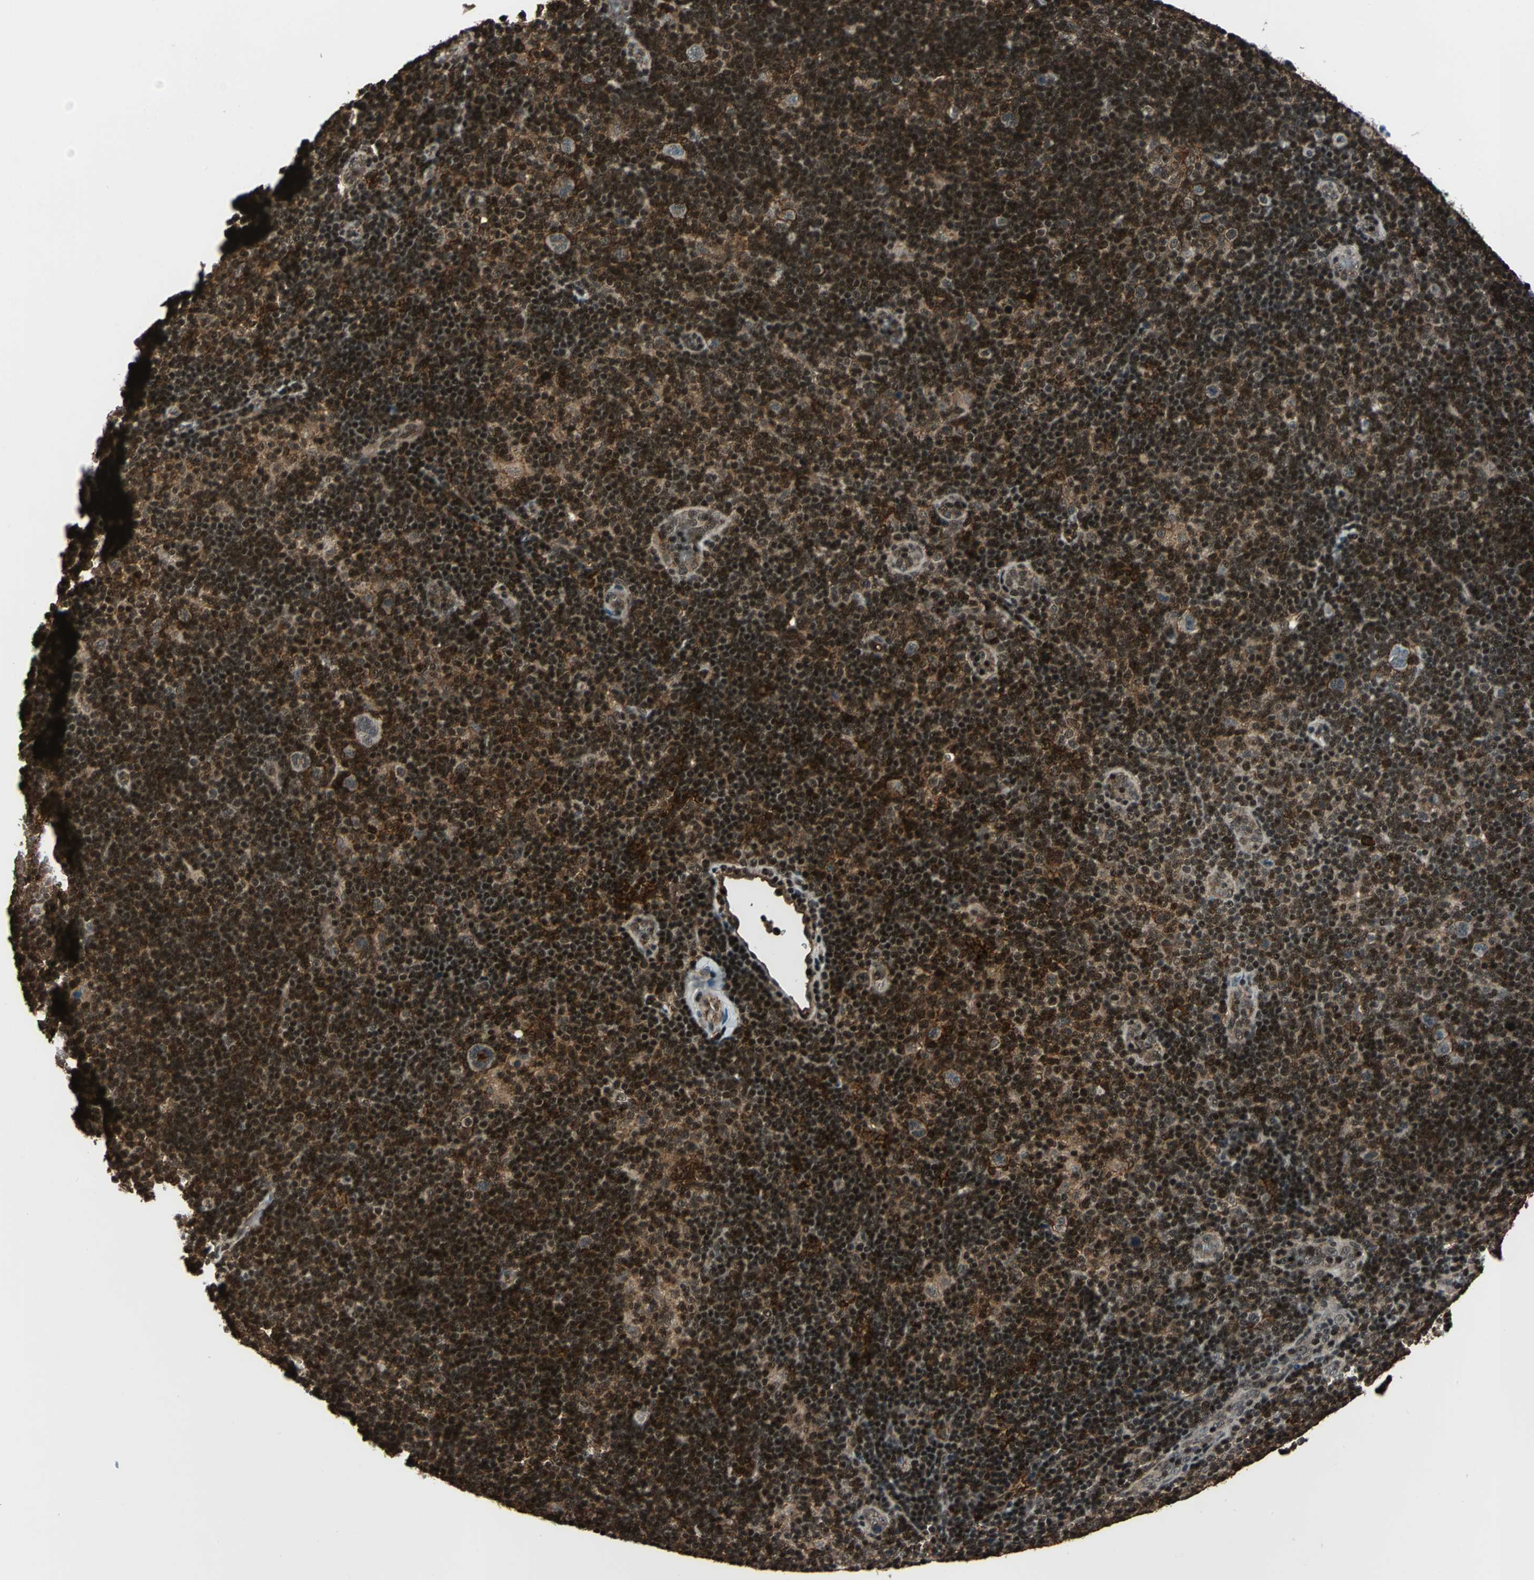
{"staining": {"intensity": "strong", "quantity": ">75%", "location": "cytoplasmic/membranous,nuclear"}, "tissue": "lymphoma", "cell_type": "Tumor cells", "image_type": "cancer", "snomed": [{"axis": "morphology", "description": "Hodgkin's disease, NOS"}, {"axis": "topography", "description": "Lymph node"}], "caption": "Immunohistochemical staining of human lymphoma reveals strong cytoplasmic/membranous and nuclear protein staining in about >75% of tumor cells.", "gene": "NR2C2", "patient": {"sex": "female", "age": 57}}